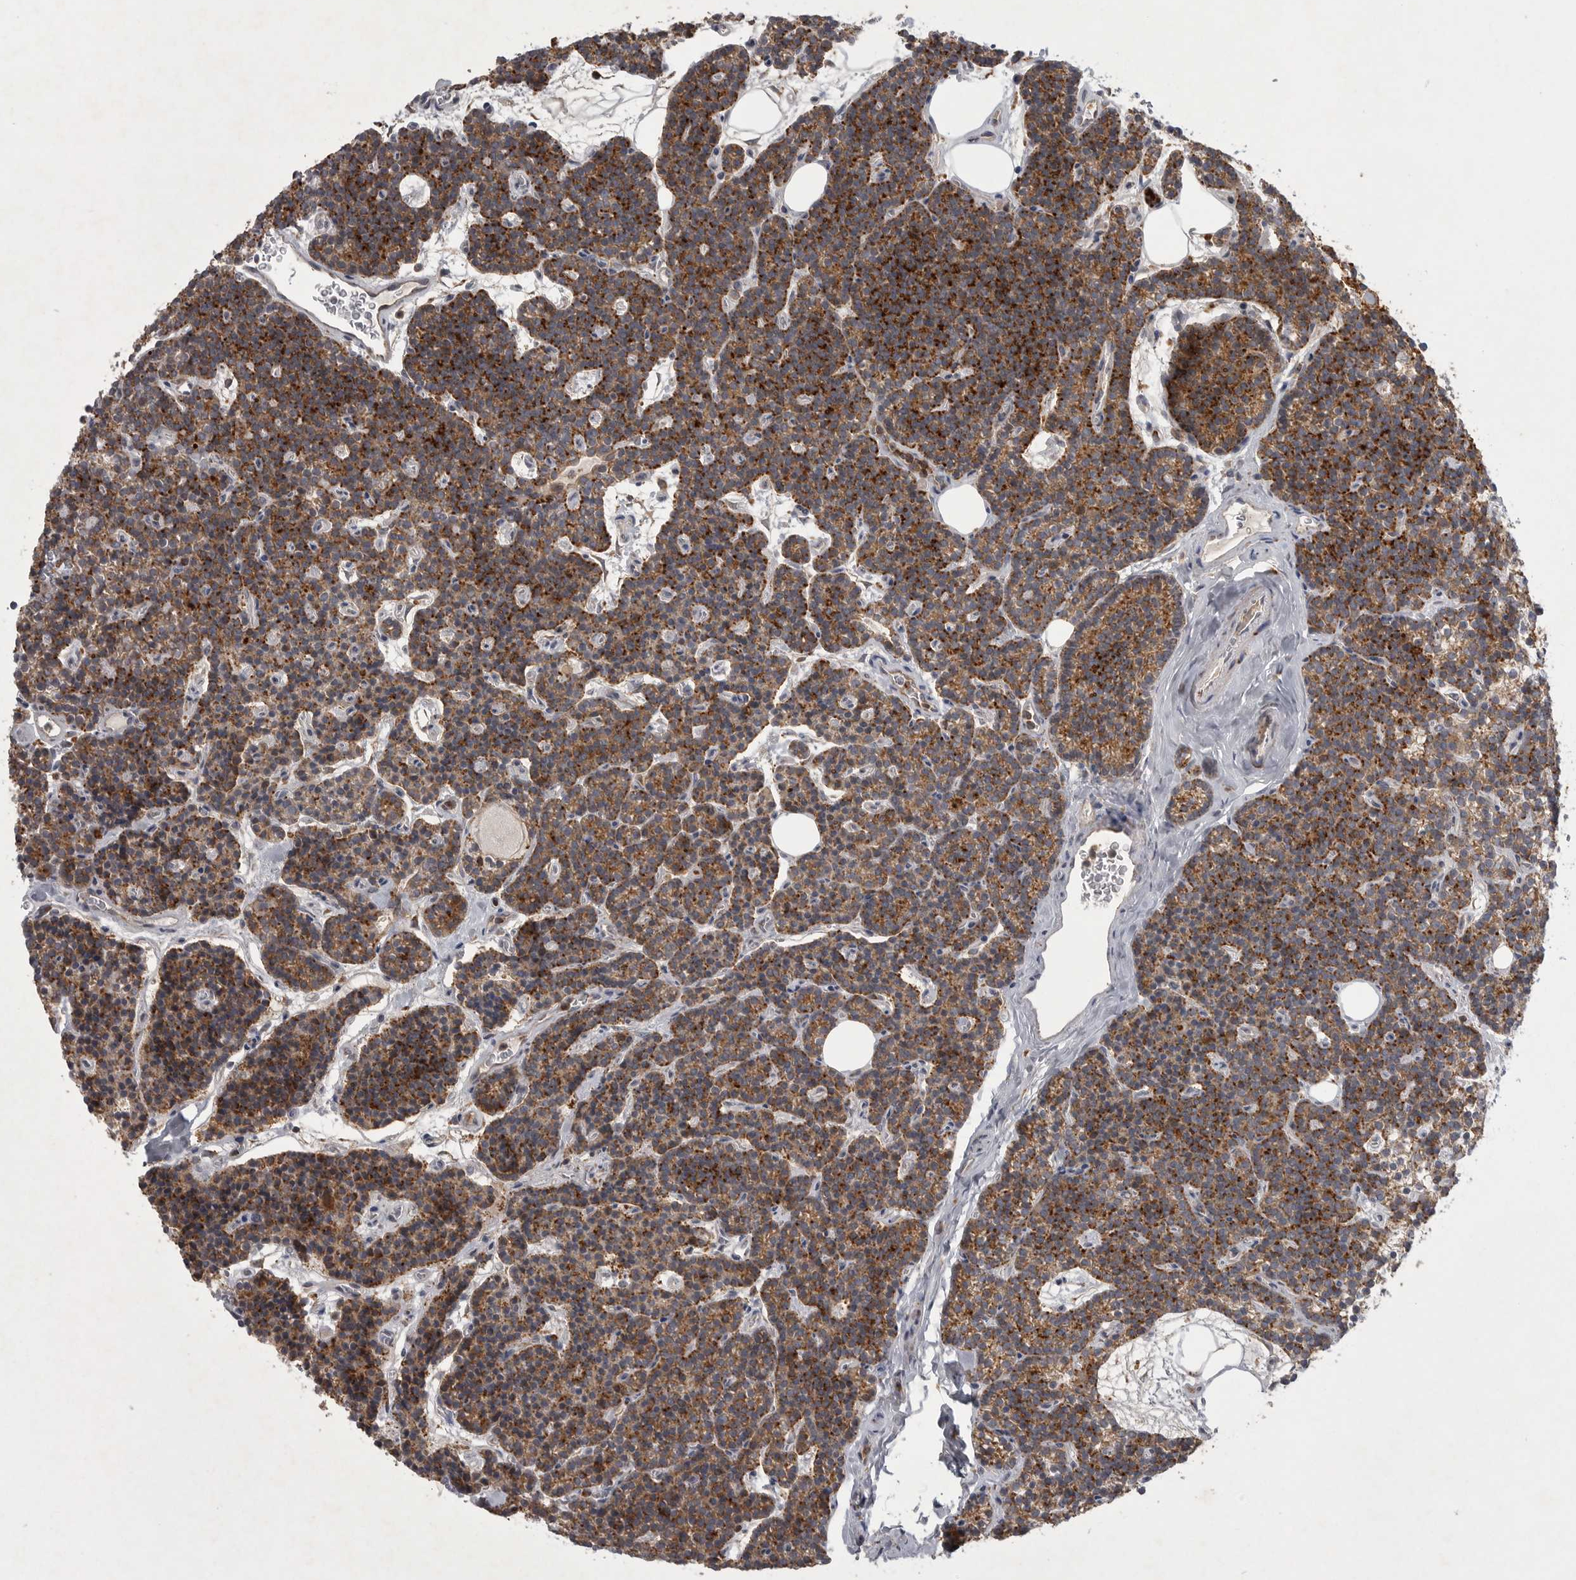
{"staining": {"intensity": "strong", "quantity": ">75%", "location": "cytoplasmic/membranous"}, "tissue": "parathyroid gland", "cell_type": "Glandular cells", "image_type": "normal", "snomed": [{"axis": "morphology", "description": "Normal tissue, NOS"}, {"axis": "topography", "description": "Parathyroid gland"}], "caption": "A photomicrograph of human parathyroid gland stained for a protein exhibits strong cytoplasmic/membranous brown staining in glandular cells.", "gene": "LAMTOR3", "patient": {"sex": "male", "age": 42}}